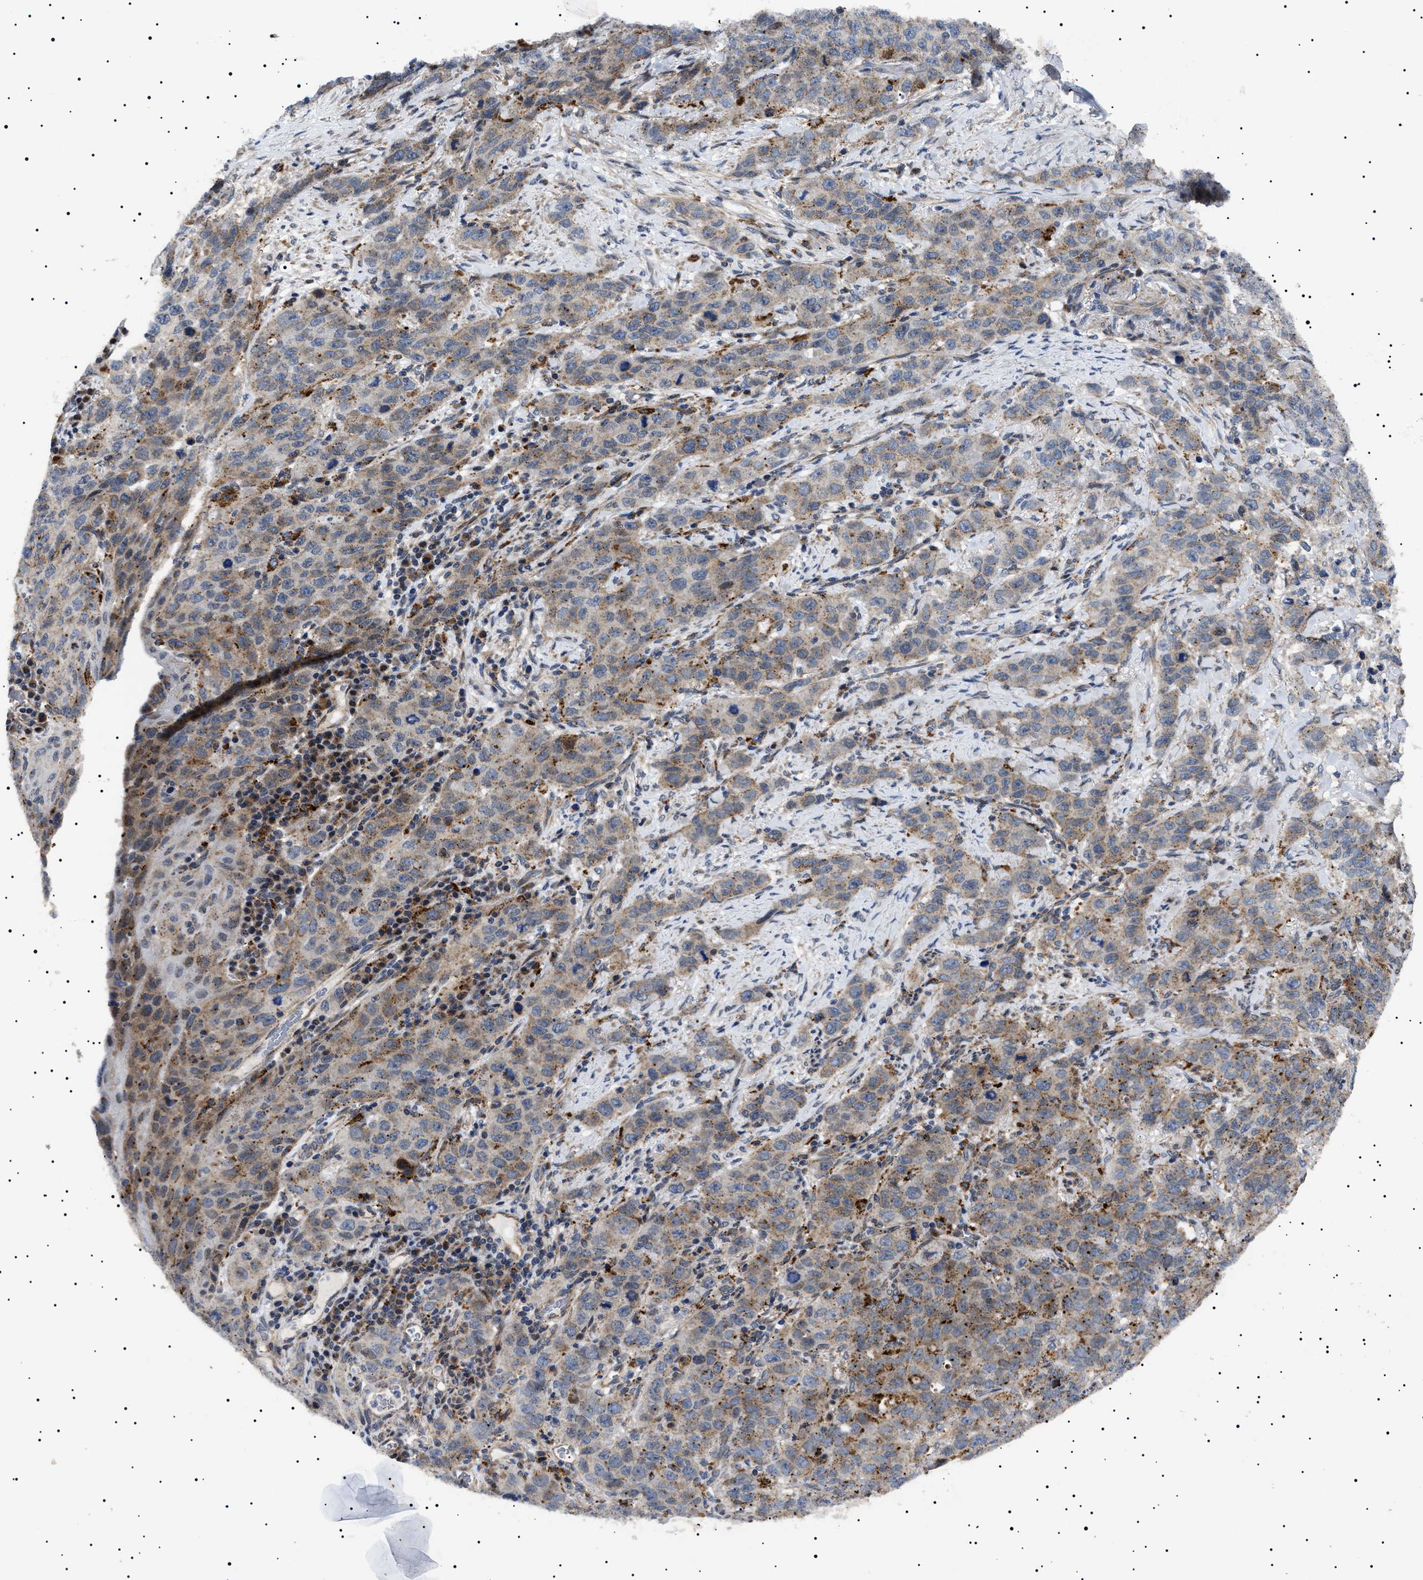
{"staining": {"intensity": "moderate", "quantity": "<25%", "location": "cytoplasmic/membranous"}, "tissue": "stomach cancer", "cell_type": "Tumor cells", "image_type": "cancer", "snomed": [{"axis": "morphology", "description": "Adenocarcinoma, NOS"}, {"axis": "topography", "description": "Stomach"}], "caption": "This is a photomicrograph of immunohistochemistry (IHC) staining of stomach adenocarcinoma, which shows moderate expression in the cytoplasmic/membranous of tumor cells.", "gene": "RAB34", "patient": {"sex": "male", "age": 48}}